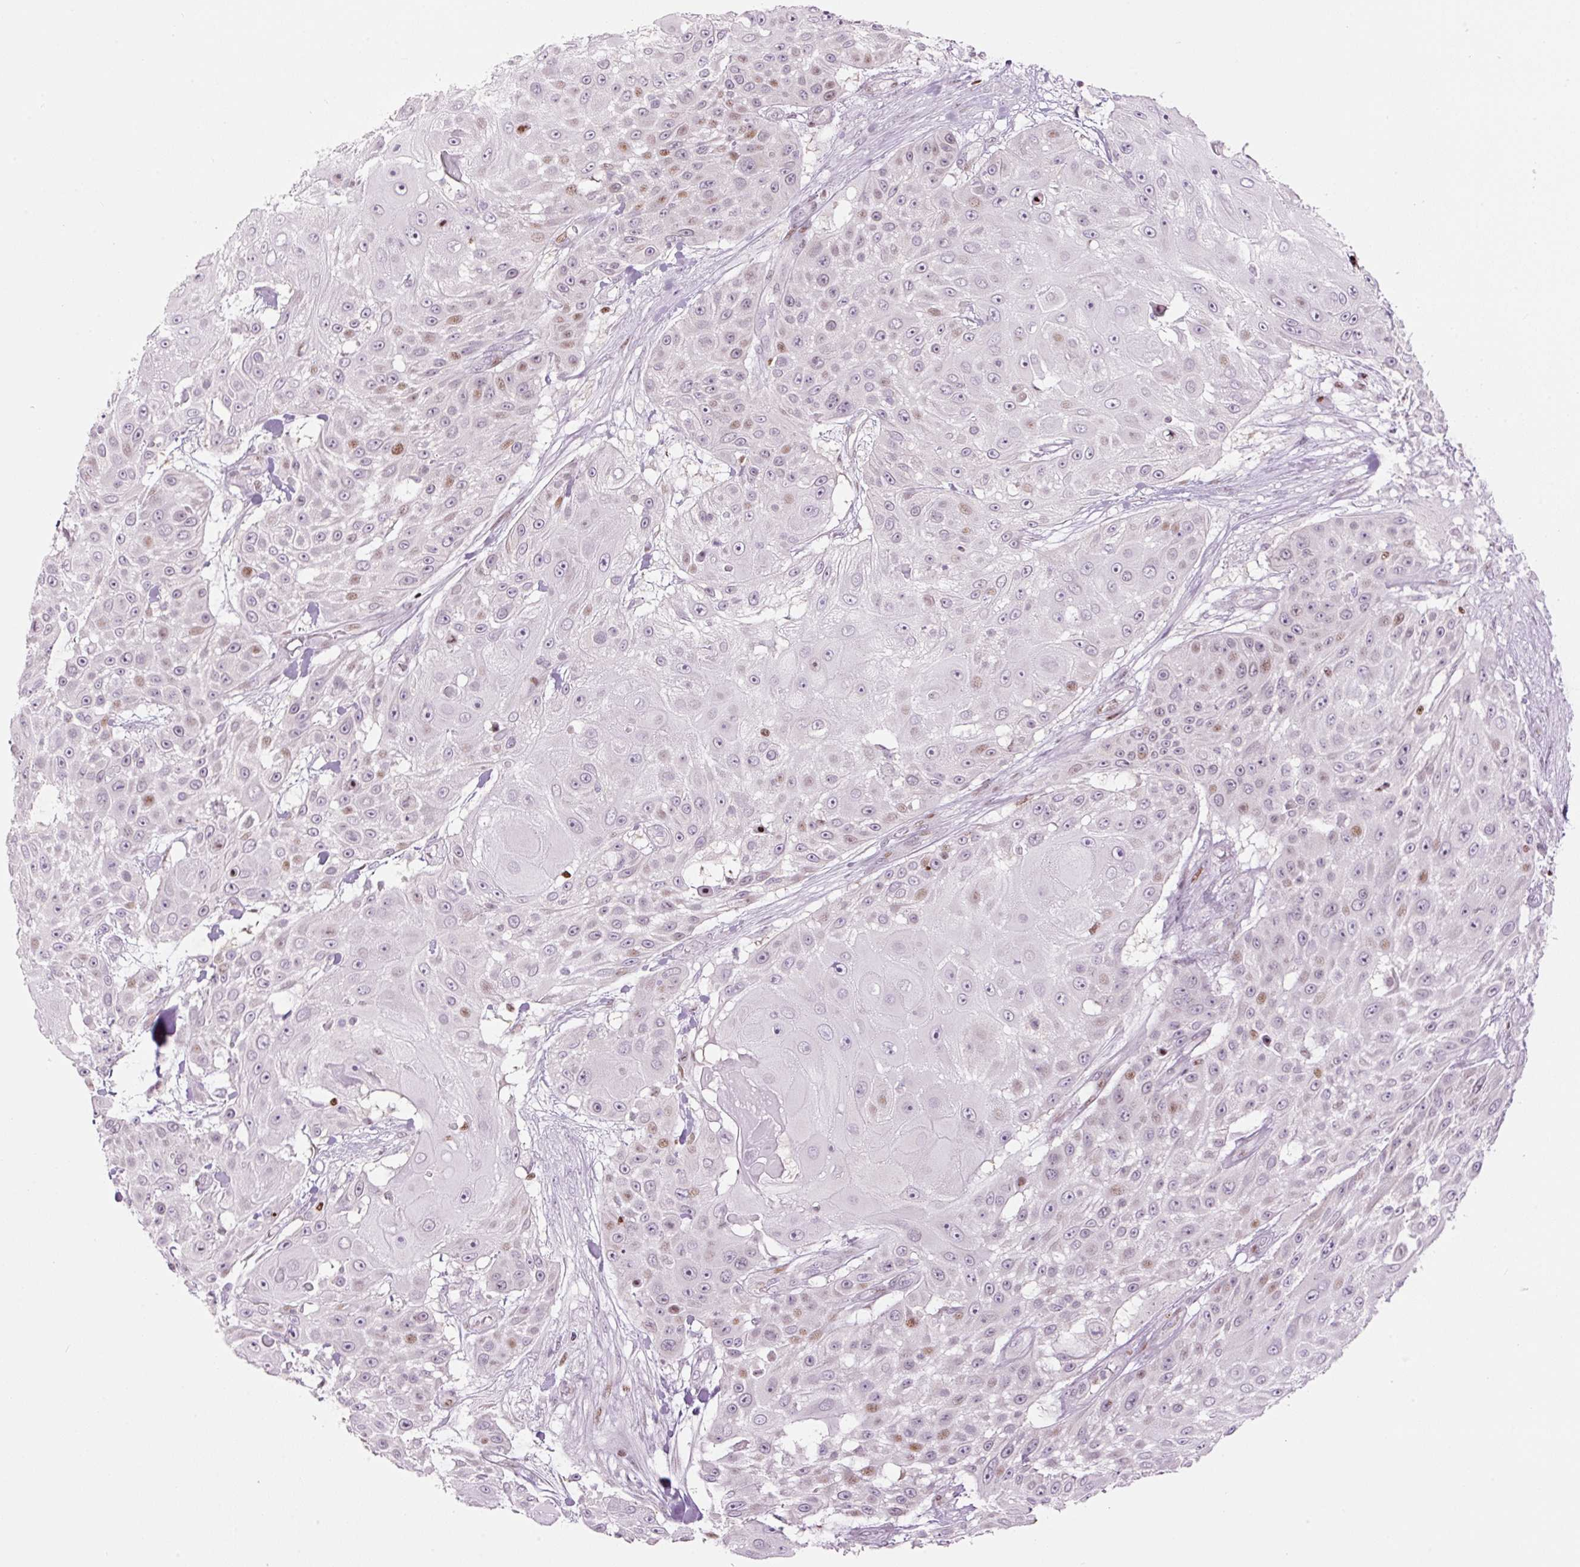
{"staining": {"intensity": "moderate", "quantity": "<25%", "location": "nuclear"}, "tissue": "skin cancer", "cell_type": "Tumor cells", "image_type": "cancer", "snomed": [{"axis": "morphology", "description": "Squamous cell carcinoma, NOS"}, {"axis": "topography", "description": "Skin"}], "caption": "The photomicrograph demonstrates a brown stain indicating the presence of a protein in the nuclear of tumor cells in skin cancer.", "gene": "TMEM177", "patient": {"sex": "female", "age": 86}}